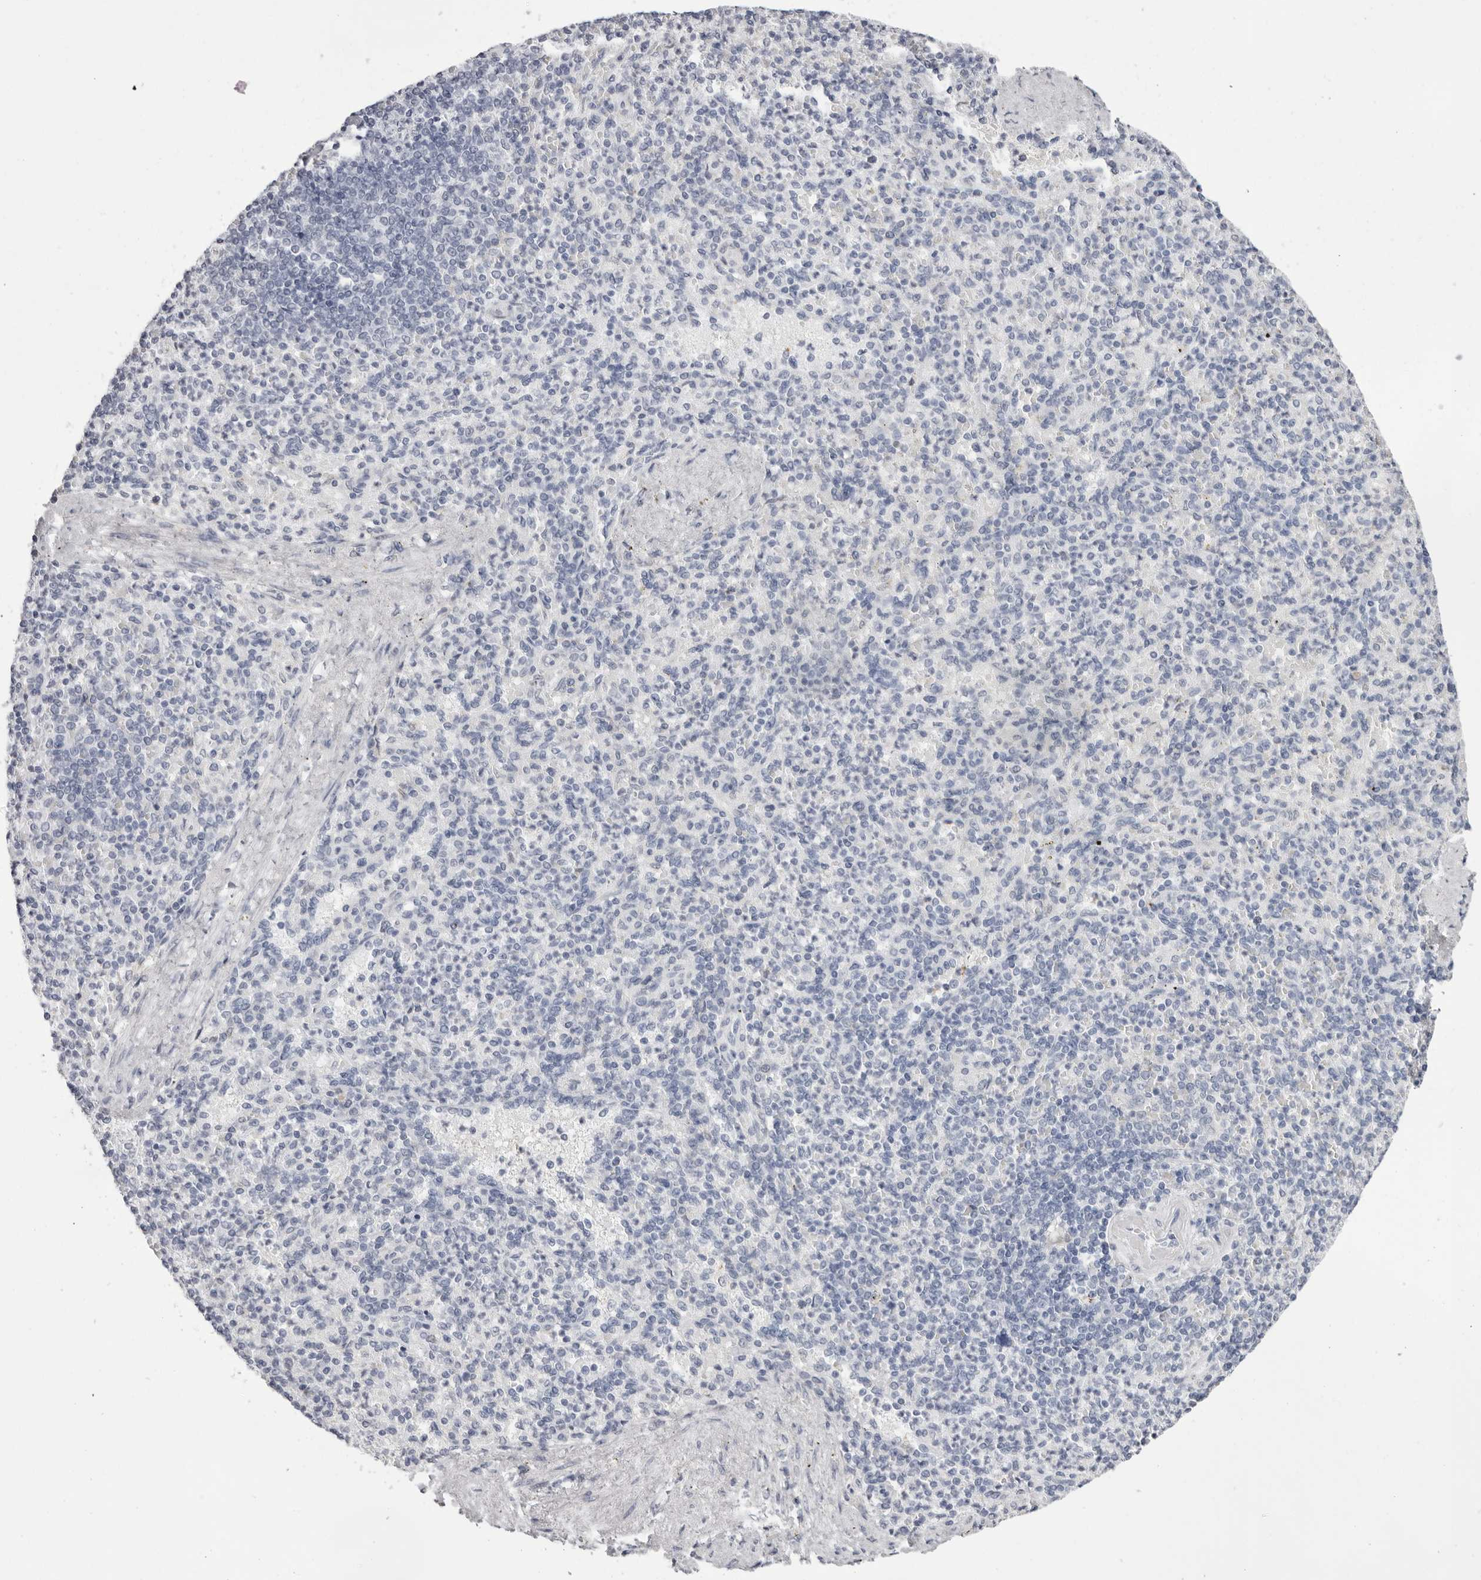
{"staining": {"intensity": "negative", "quantity": "none", "location": "none"}, "tissue": "spleen", "cell_type": "Cells in red pulp", "image_type": "normal", "snomed": [{"axis": "morphology", "description": "Normal tissue, NOS"}, {"axis": "topography", "description": "Spleen"}], "caption": "IHC photomicrograph of benign spleen: human spleen stained with DAB (3,3'-diaminobenzidine) displays no significant protein expression in cells in red pulp. The staining is performed using DAB (3,3'-diaminobenzidine) brown chromogen with nuclei counter-stained in using hematoxylin.", "gene": "TMOD4", "patient": {"sex": "female", "age": 74}}